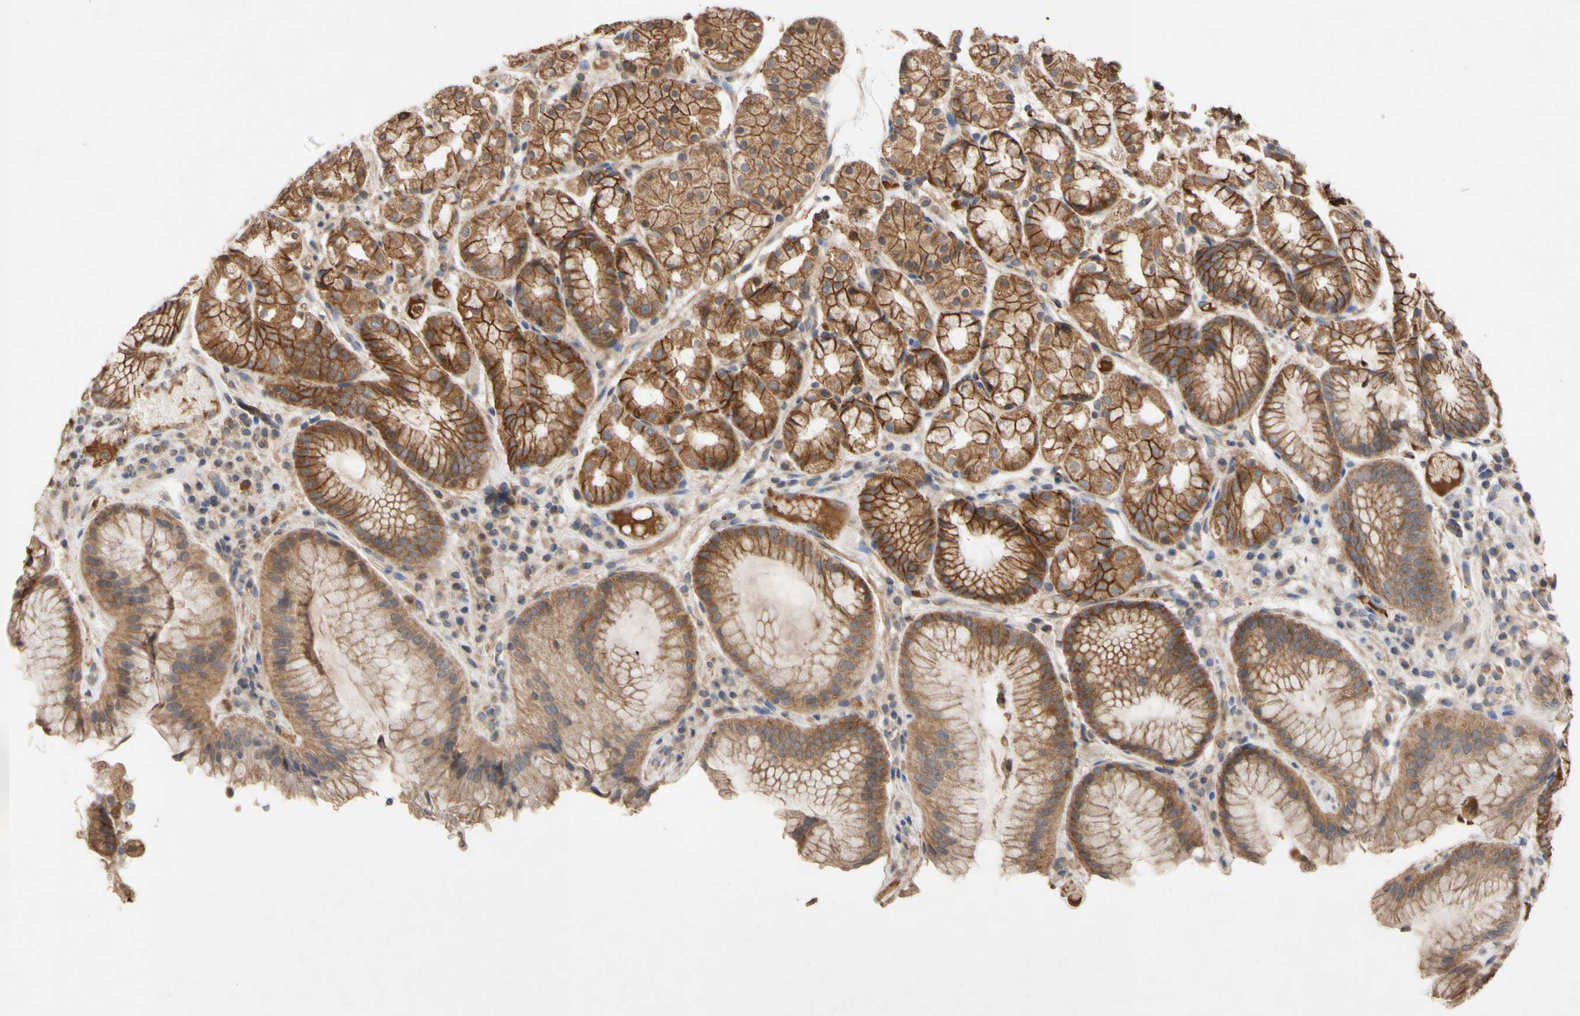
{"staining": {"intensity": "moderate", "quantity": ">75%", "location": "cytoplasmic/membranous"}, "tissue": "stomach", "cell_type": "Glandular cells", "image_type": "normal", "snomed": [{"axis": "morphology", "description": "Normal tissue, NOS"}, {"axis": "topography", "description": "Stomach, upper"}], "caption": "A brown stain highlights moderate cytoplasmic/membranous staining of a protein in glandular cells of normal human stomach. (IHC, brightfield microscopy, high magnification).", "gene": "NECTIN3", "patient": {"sex": "male", "age": 72}}